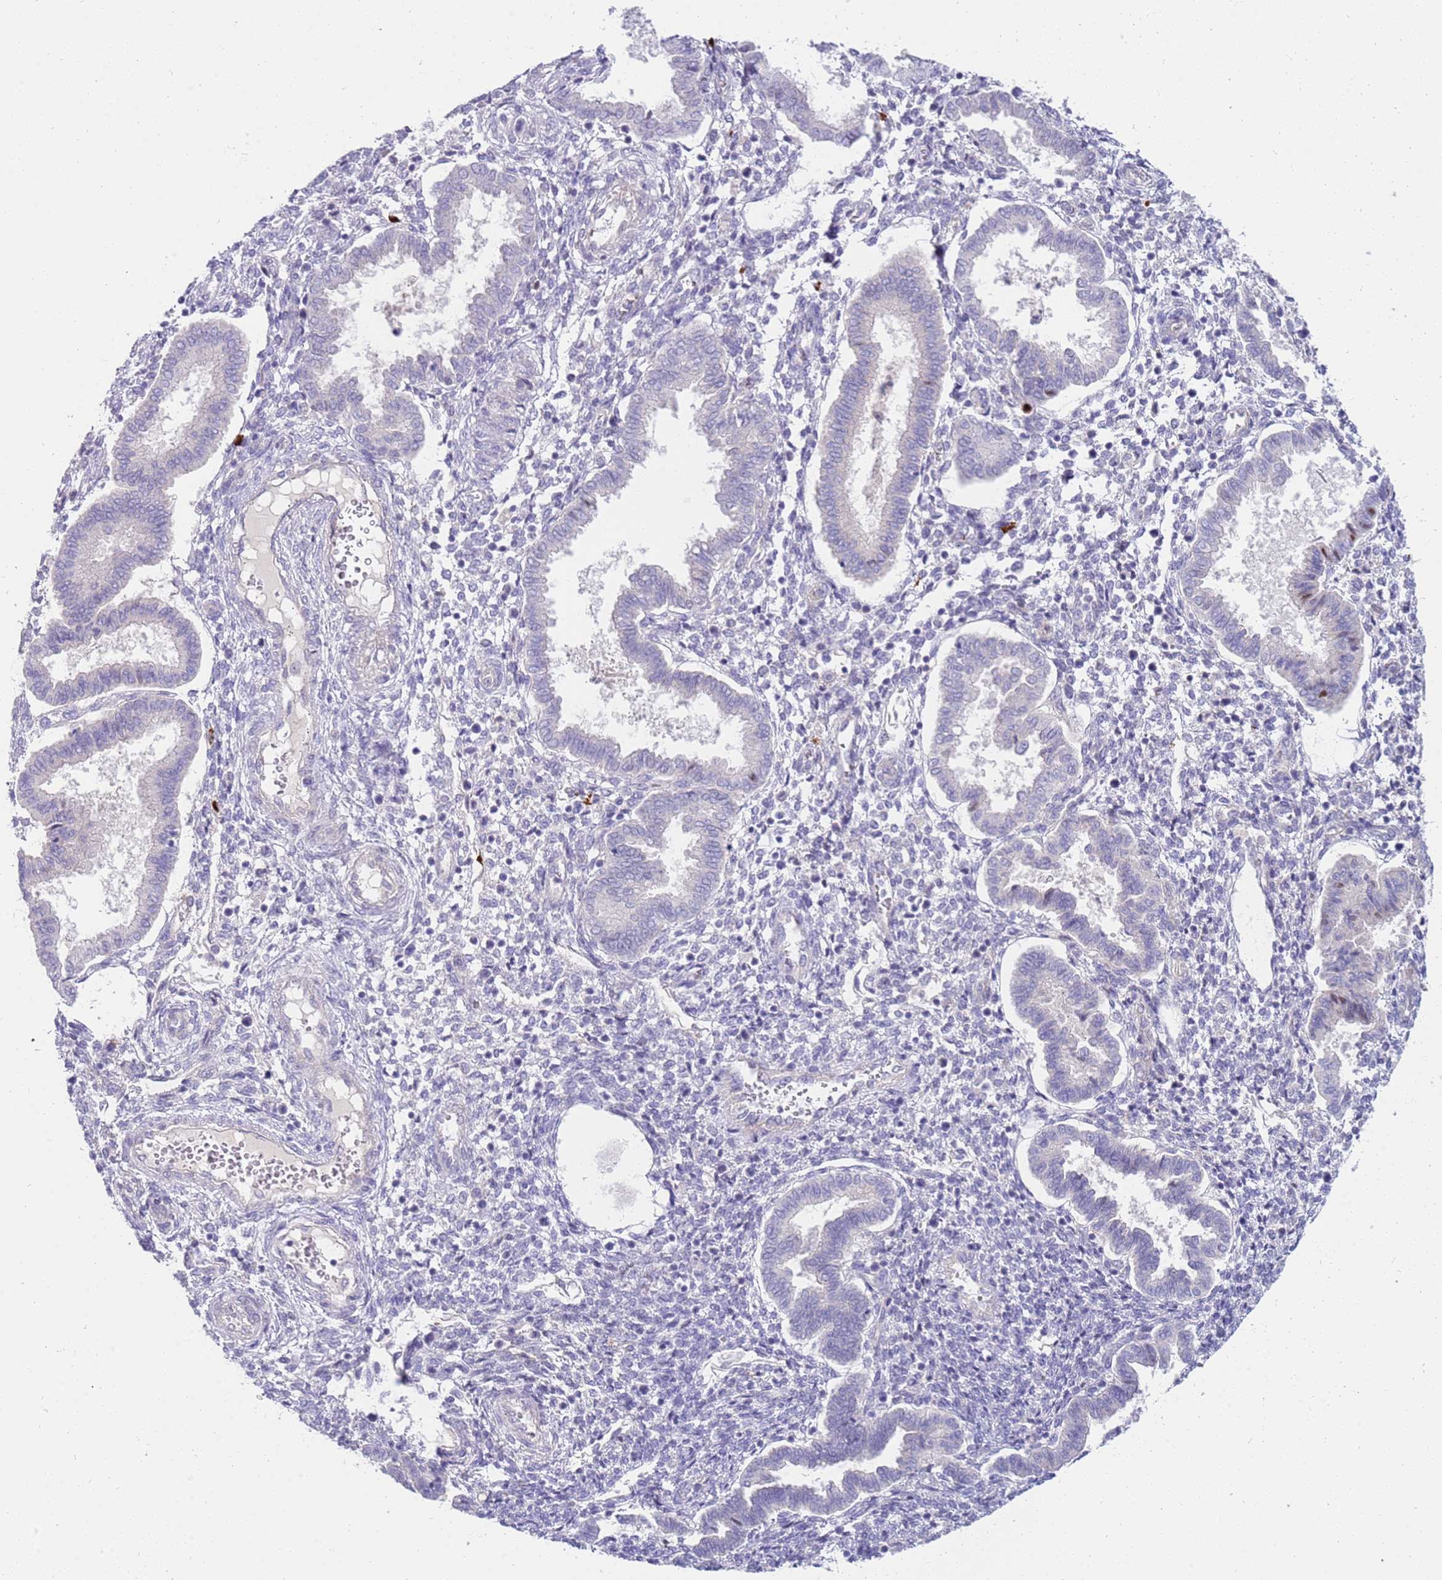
{"staining": {"intensity": "negative", "quantity": "none", "location": "none"}, "tissue": "endometrium", "cell_type": "Cells in endometrial stroma", "image_type": "normal", "snomed": [{"axis": "morphology", "description": "Normal tissue, NOS"}, {"axis": "topography", "description": "Endometrium"}], "caption": "A micrograph of endometrium stained for a protein demonstrates no brown staining in cells in endometrial stroma. Brightfield microscopy of immunohistochemistry (IHC) stained with DAB (3,3'-diaminobenzidine) (brown) and hematoxylin (blue), captured at high magnification.", "gene": "STK25", "patient": {"sex": "female", "age": 24}}